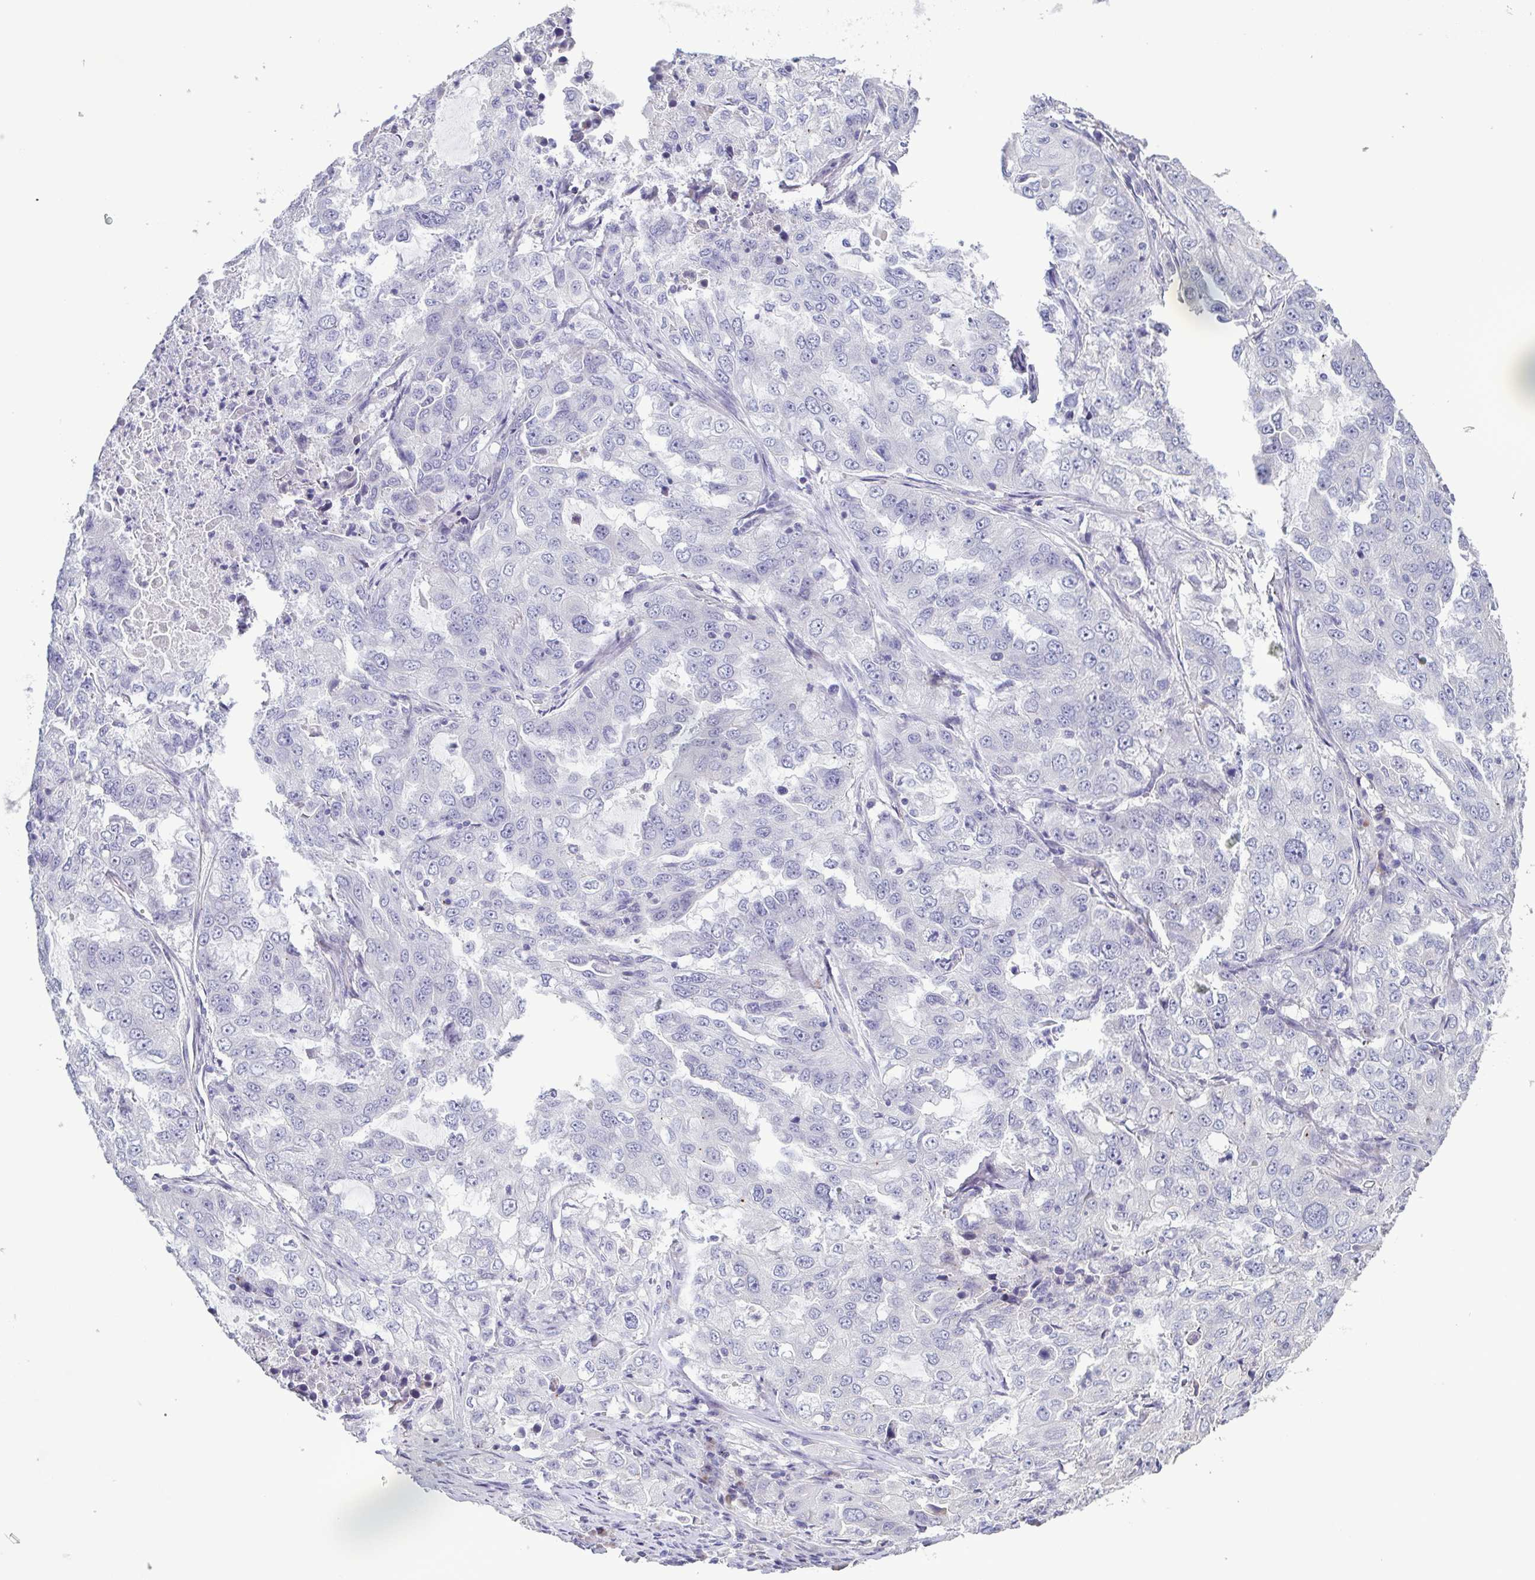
{"staining": {"intensity": "negative", "quantity": "none", "location": "none"}, "tissue": "lung cancer", "cell_type": "Tumor cells", "image_type": "cancer", "snomed": [{"axis": "morphology", "description": "Adenocarcinoma, NOS"}, {"axis": "topography", "description": "Lung"}], "caption": "IHC image of neoplastic tissue: human lung cancer stained with DAB (3,3'-diaminobenzidine) displays no significant protein staining in tumor cells.", "gene": "GLDC", "patient": {"sex": "female", "age": 61}}